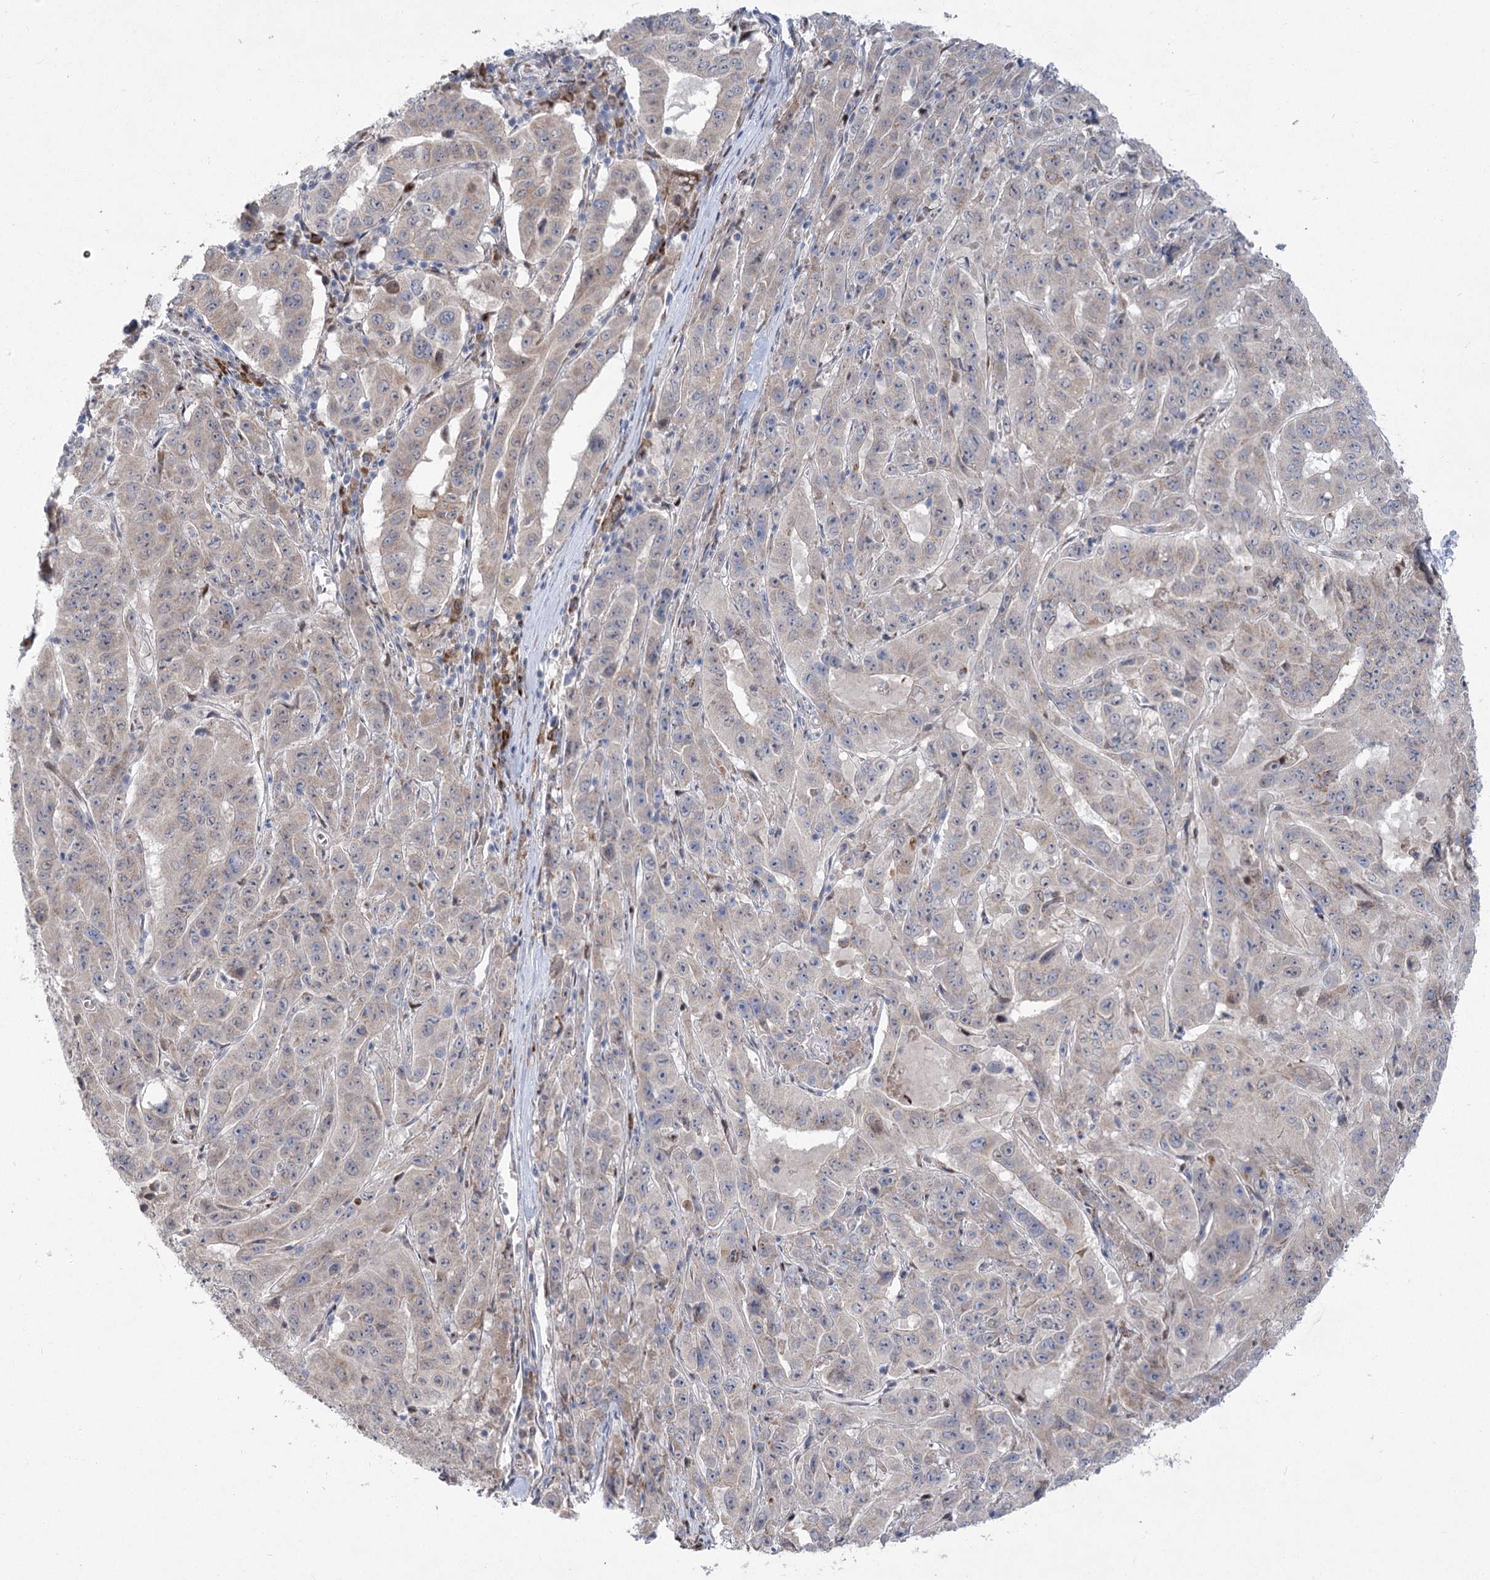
{"staining": {"intensity": "weak", "quantity": "<25%", "location": "cytoplasmic/membranous"}, "tissue": "pancreatic cancer", "cell_type": "Tumor cells", "image_type": "cancer", "snomed": [{"axis": "morphology", "description": "Adenocarcinoma, NOS"}, {"axis": "topography", "description": "Pancreas"}], "caption": "Human pancreatic cancer (adenocarcinoma) stained for a protein using IHC shows no expression in tumor cells.", "gene": "GCNT4", "patient": {"sex": "male", "age": 63}}